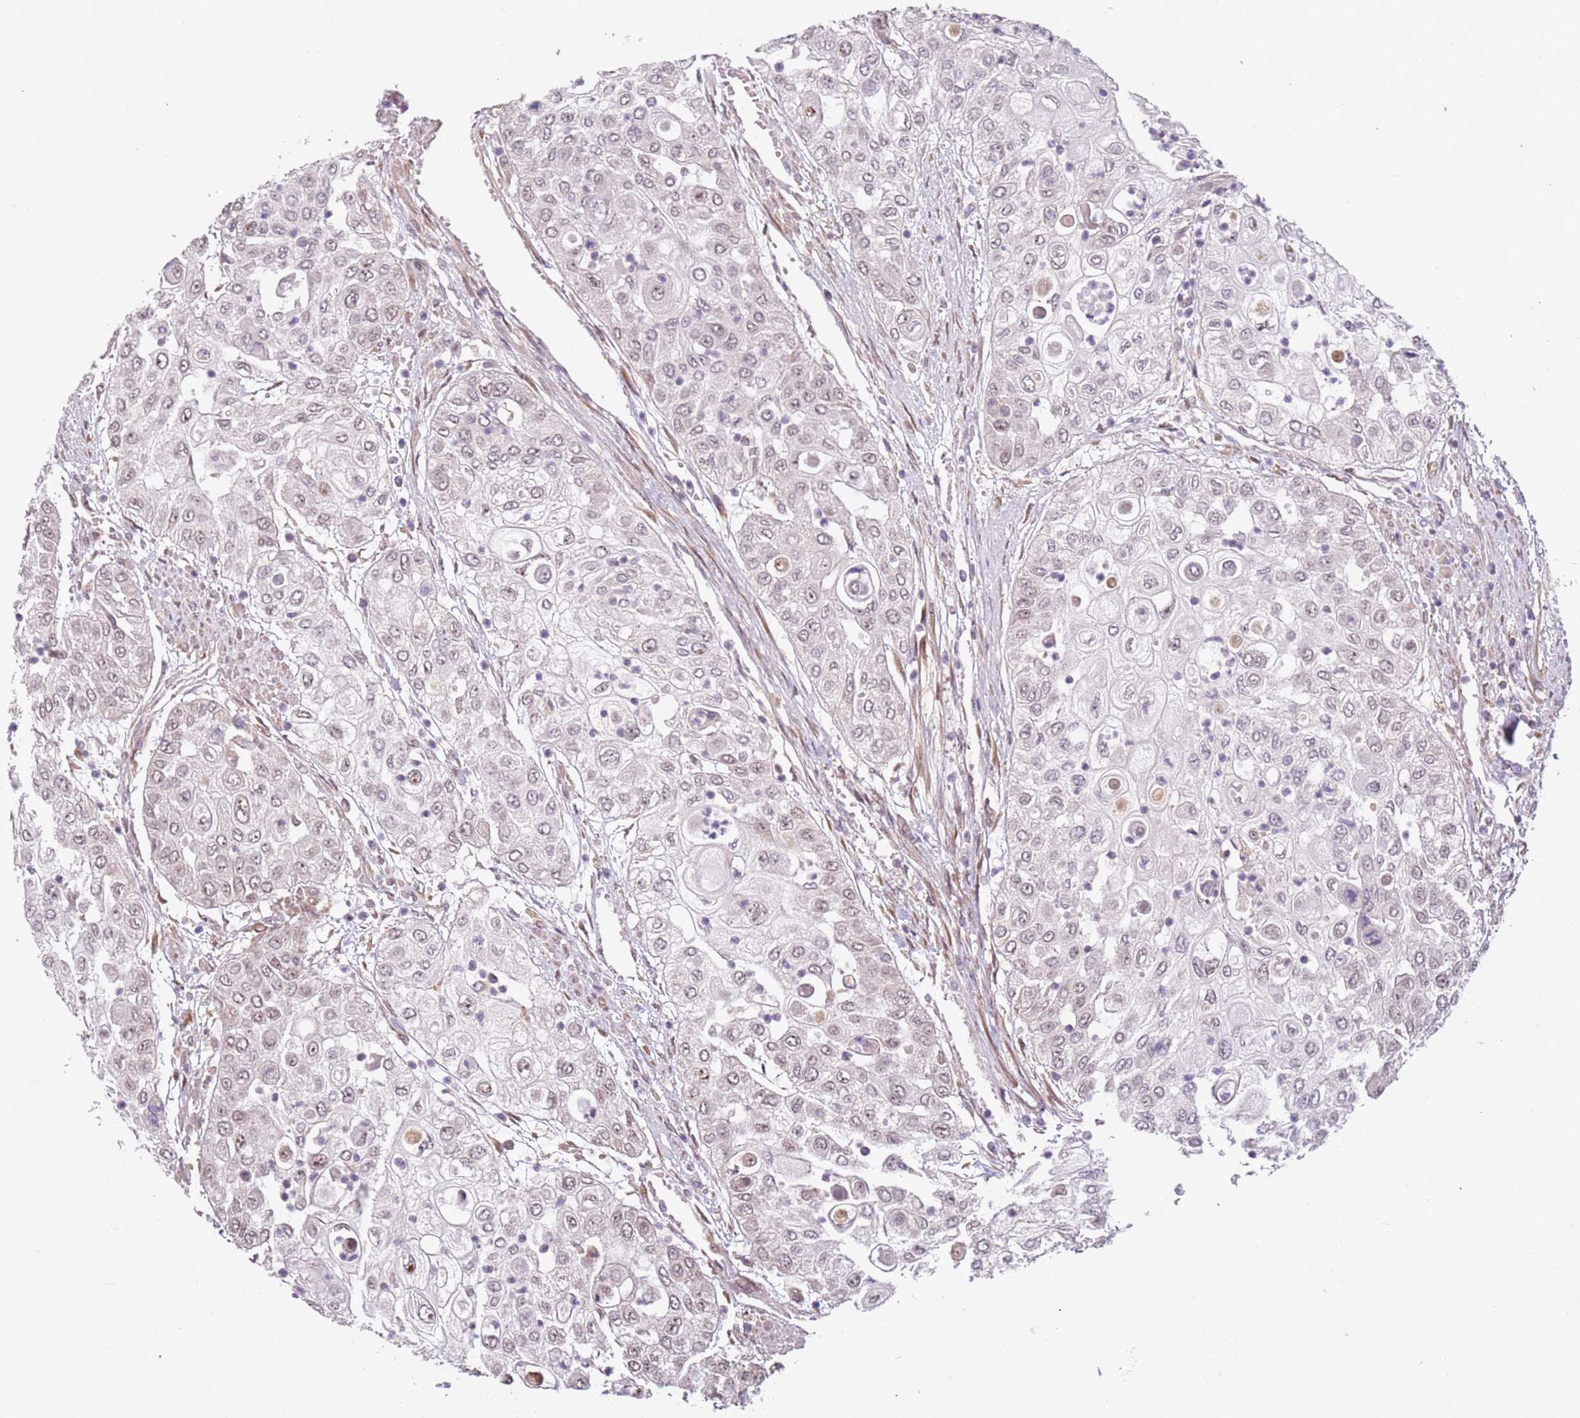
{"staining": {"intensity": "weak", "quantity": ">75%", "location": "nuclear"}, "tissue": "urothelial cancer", "cell_type": "Tumor cells", "image_type": "cancer", "snomed": [{"axis": "morphology", "description": "Urothelial carcinoma, High grade"}, {"axis": "topography", "description": "Urinary bladder"}], "caption": "An immunohistochemistry (IHC) micrograph of tumor tissue is shown. Protein staining in brown shows weak nuclear positivity in high-grade urothelial carcinoma within tumor cells.", "gene": "CHURC1", "patient": {"sex": "female", "age": 79}}